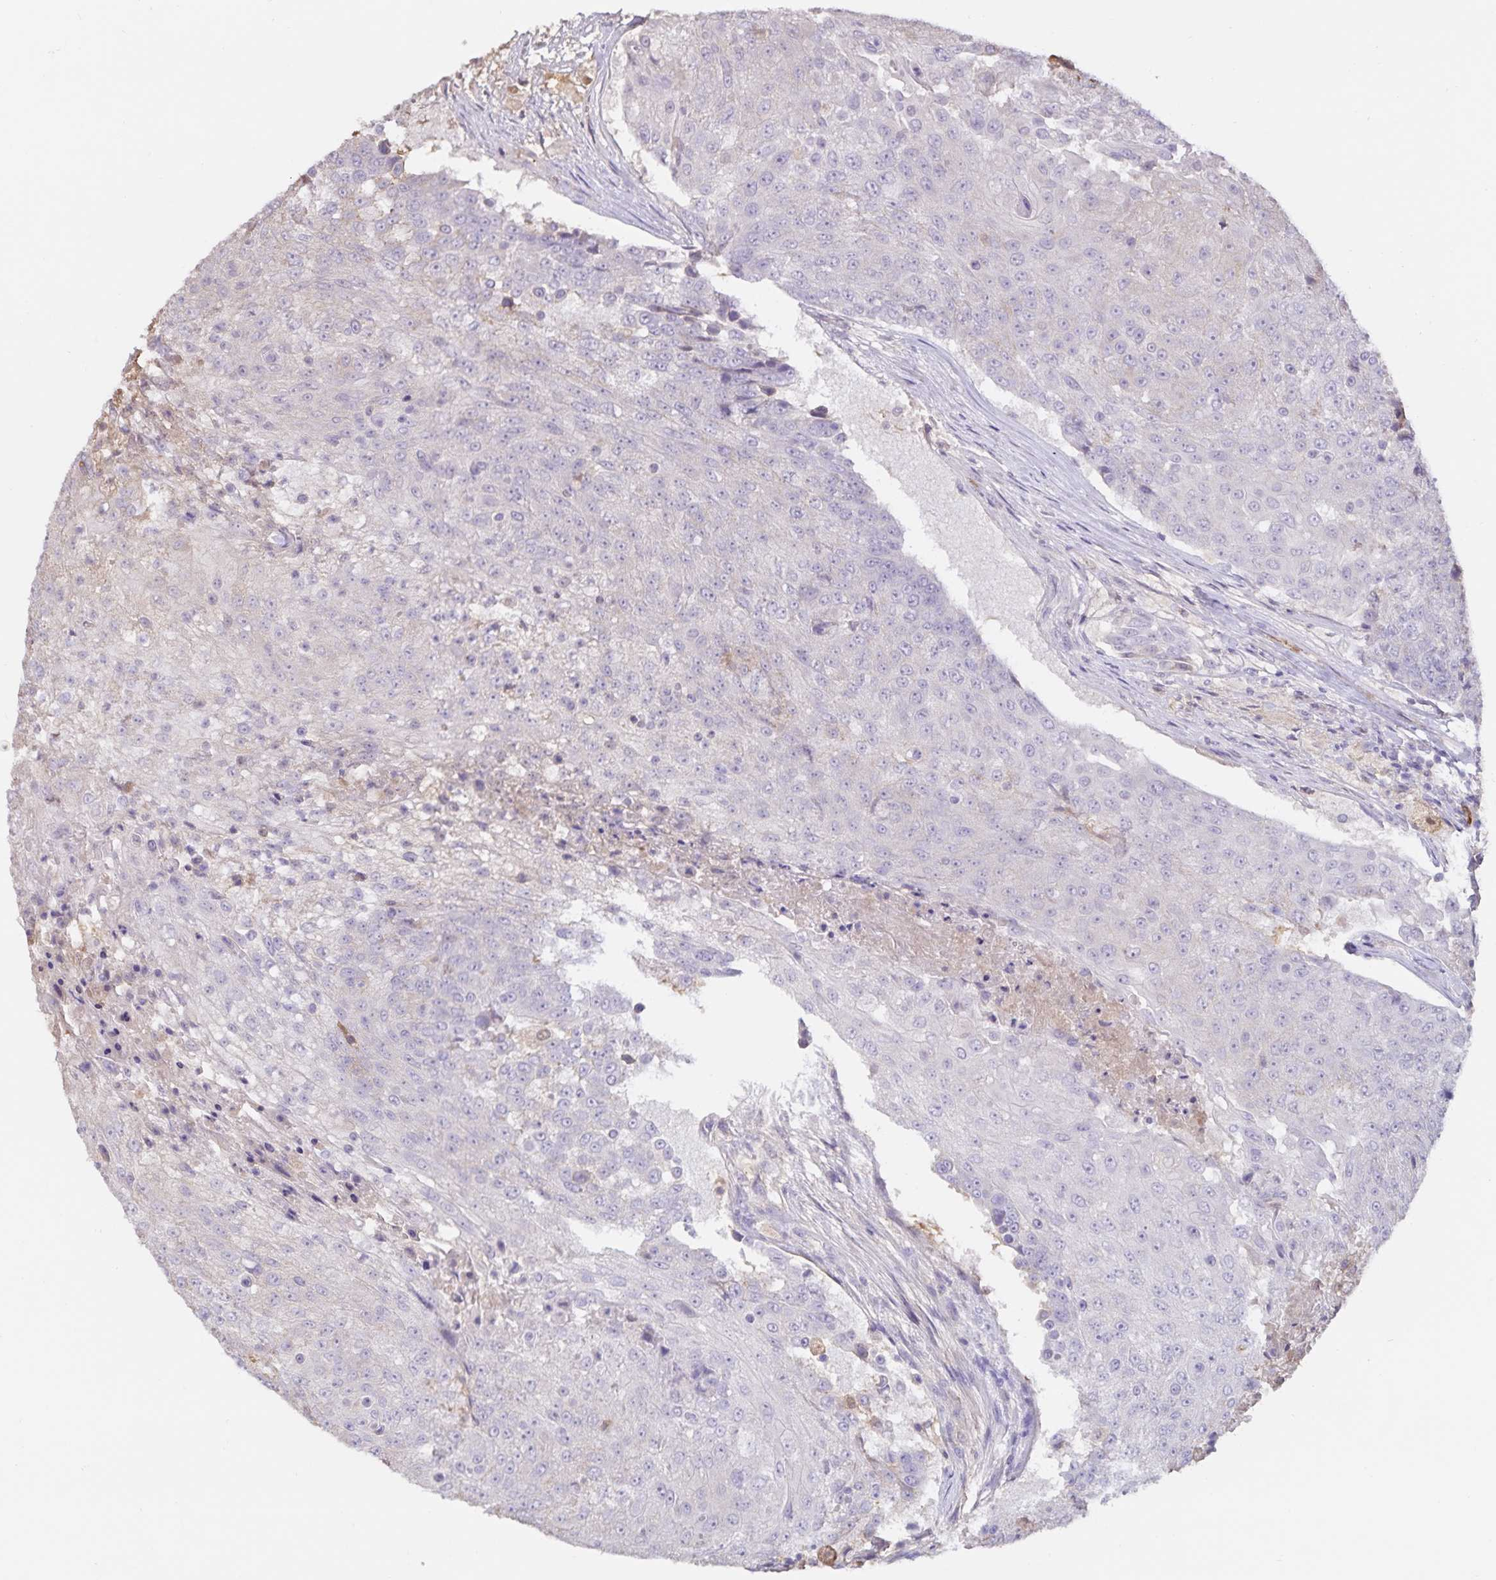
{"staining": {"intensity": "negative", "quantity": "none", "location": "none"}, "tissue": "urothelial cancer", "cell_type": "Tumor cells", "image_type": "cancer", "snomed": [{"axis": "morphology", "description": "Urothelial carcinoma, High grade"}, {"axis": "topography", "description": "Urinary bladder"}], "caption": "Immunohistochemistry micrograph of neoplastic tissue: urothelial cancer stained with DAB exhibits no significant protein positivity in tumor cells.", "gene": "FGG", "patient": {"sex": "female", "age": 63}}